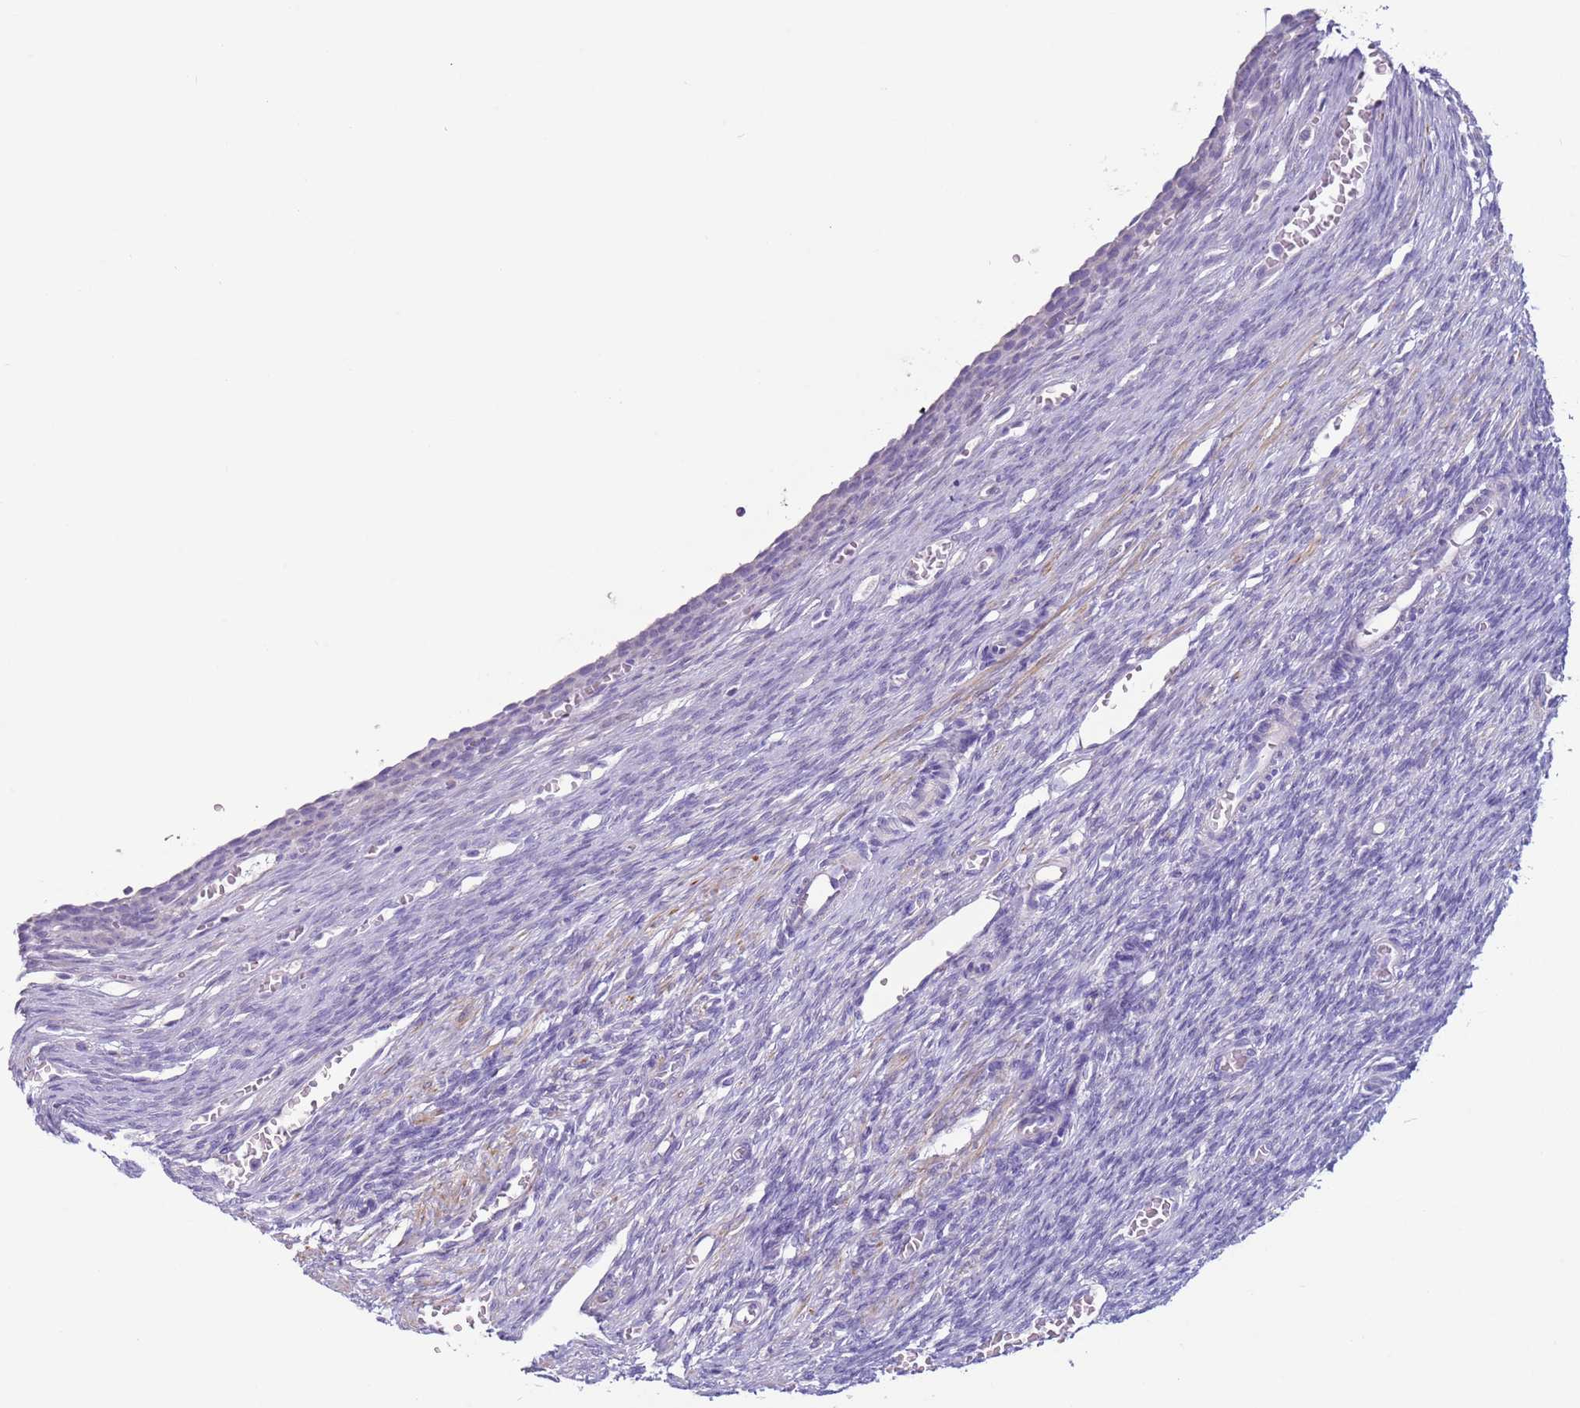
{"staining": {"intensity": "negative", "quantity": "none", "location": "none"}, "tissue": "ovary", "cell_type": "Ovarian stroma cells", "image_type": "normal", "snomed": [{"axis": "morphology", "description": "Normal tissue, NOS"}, {"axis": "topography", "description": "Ovary"}], "caption": "DAB immunohistochemical staining of unremarkable human ovary demonstrates no significant positivity in ovarian stroma cells. Brightfield microscopy of IHC stained with DAB (brown) and hematoxylin (blue), captured at high magnification.", "gene": "NPAP1", "patient": {"sex": "female", "age": 27}}